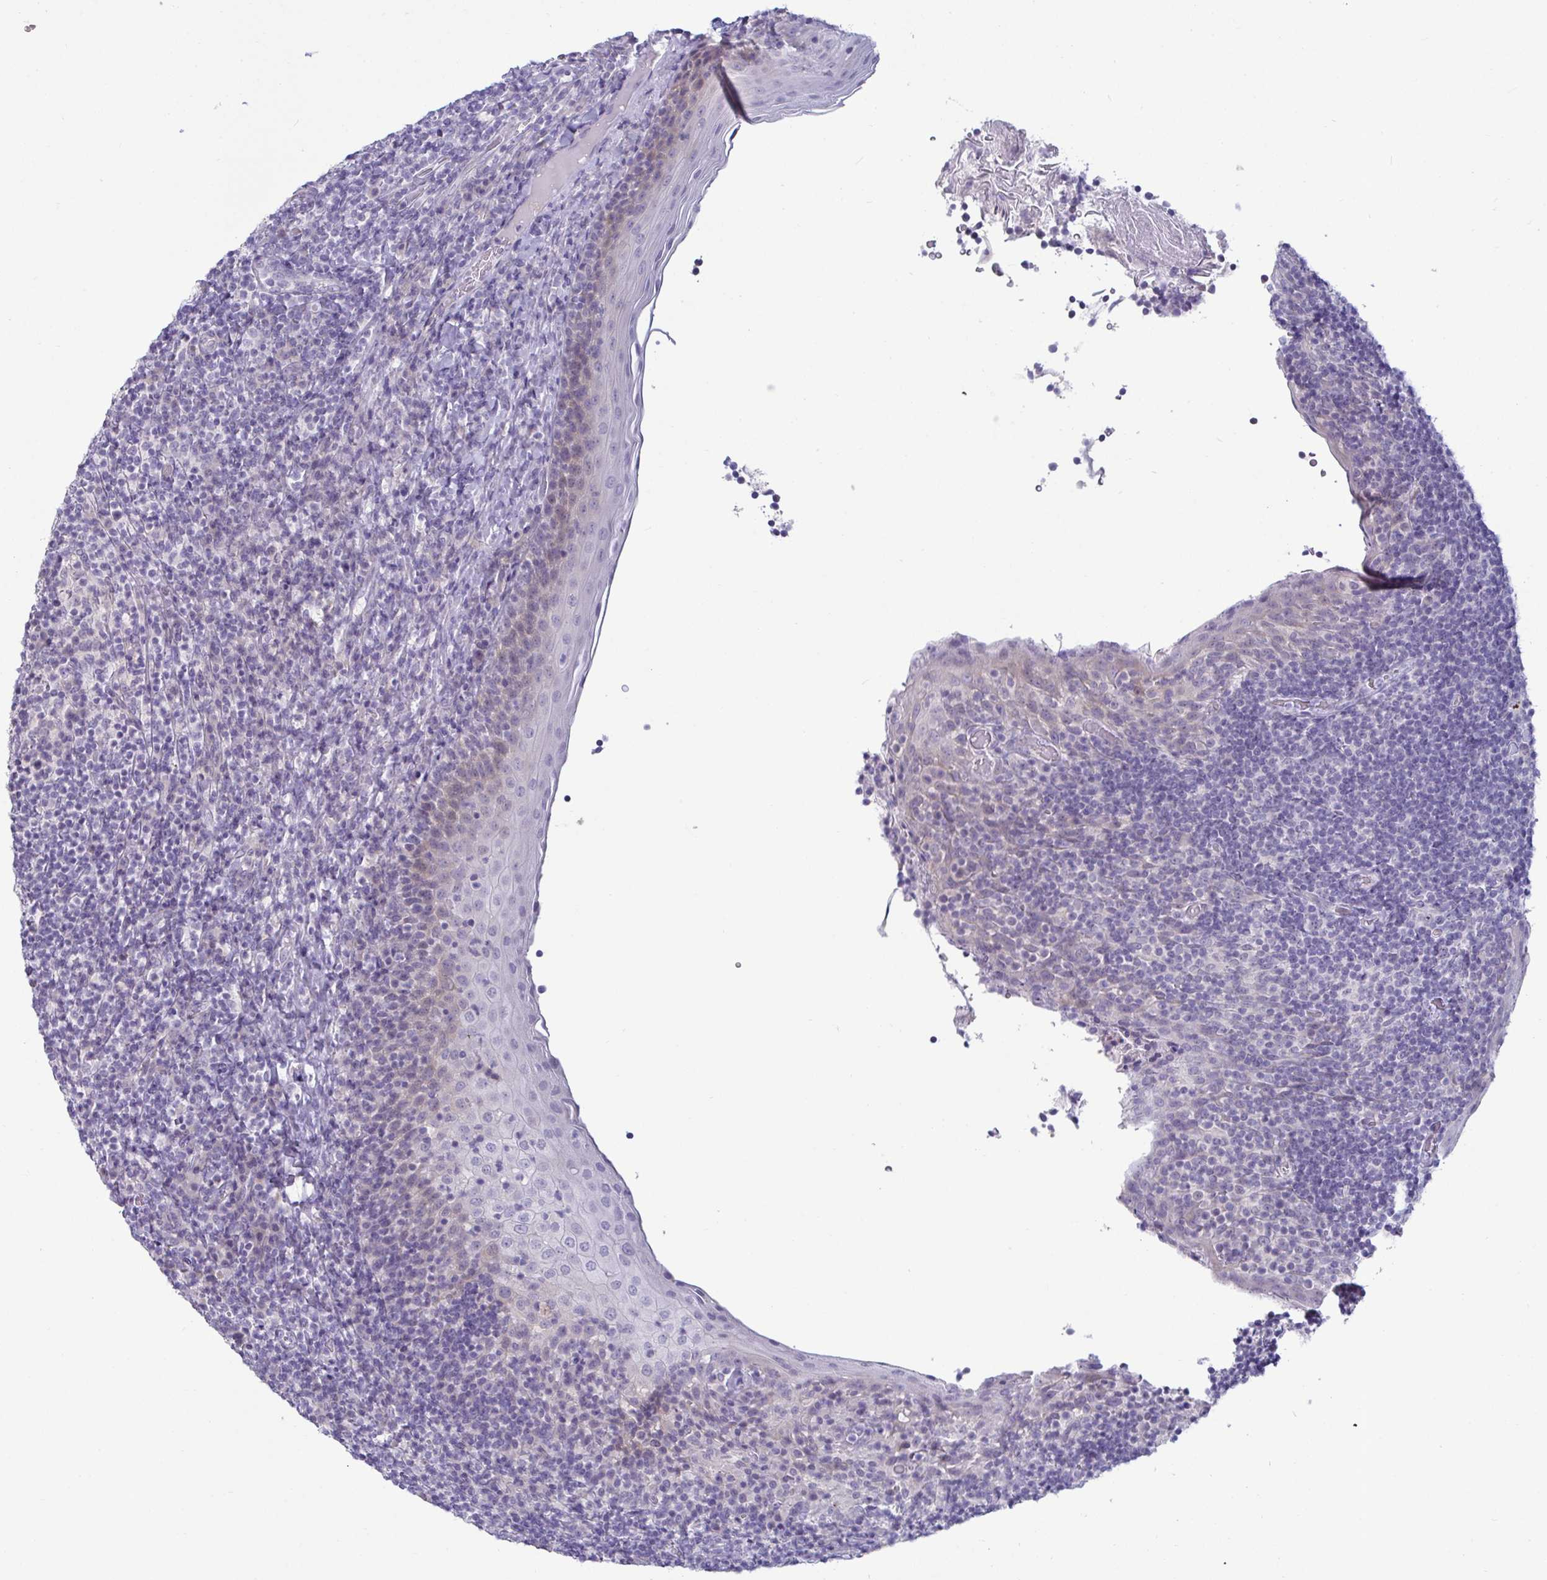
{"staining": {"intensity": "negative", "quantity": "none", "location": "none"}, "tissue": "tonsil", "cell_type": "Germinal center cells", "image_type": "normal", "snomed": [{"axis": "morphology", "description": "Normal tissue, NOS"}, {"axis": "topography", "description": "Tonsil"}], "caption": "Immunohistochemistry of benign tonsil exhibits no staining in germinal center cells.", "gene": "GSTM1", "patient": {"sex": "female", "age": 10}}